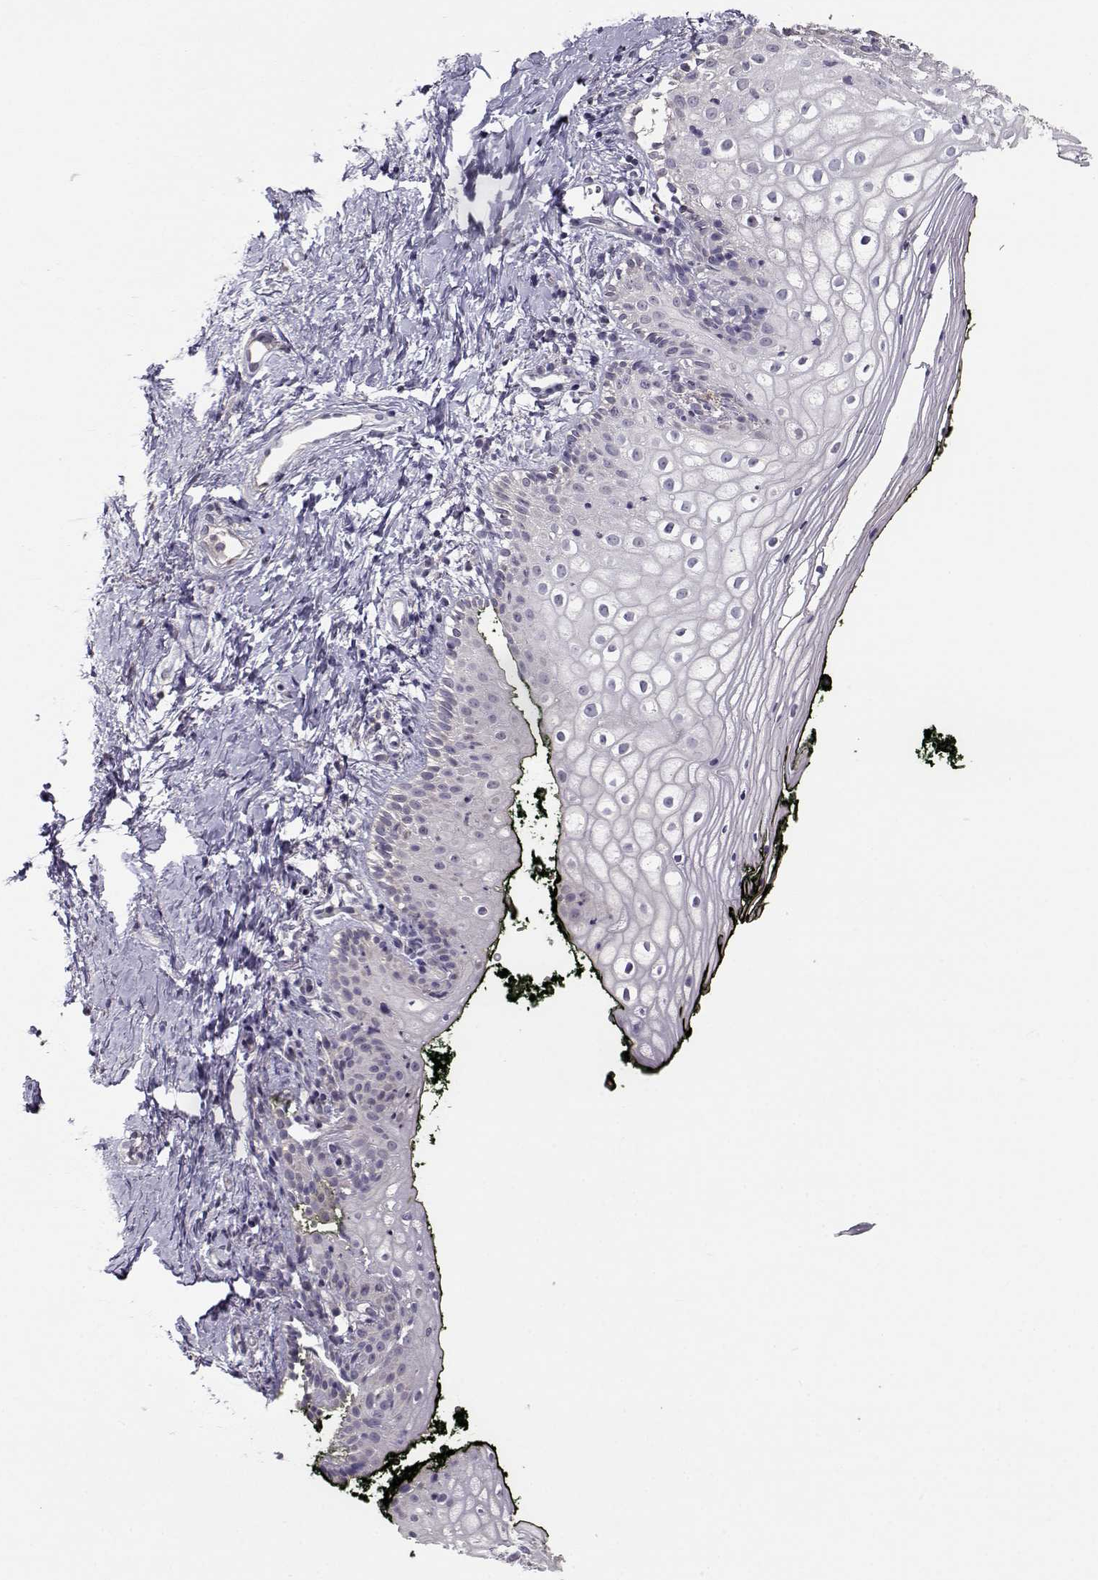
{"staining": {"intensity": "negative", "quantity": "none", "location": "none"}, "tissue": "vagina", "cell_type": "Squamous epithelial cells", "image_type": "normal", "snomed": [{"axis": "morphology", "description": "Normal tissue, NOS"}, {"axis": "topography", "description": "Vagina"}], "caption": "IHC photomicrograph of normal vagina stained for a protein (brown), which shows no expression in squamous epithelial cells. The staining is performed using DAB (3,3'-diaminobenzidine) brown chromogen with nuclei counter-stained in using hematoxylin.", "gene": "ENTPD8", "patient": {"sex": "female", "age": 47}}